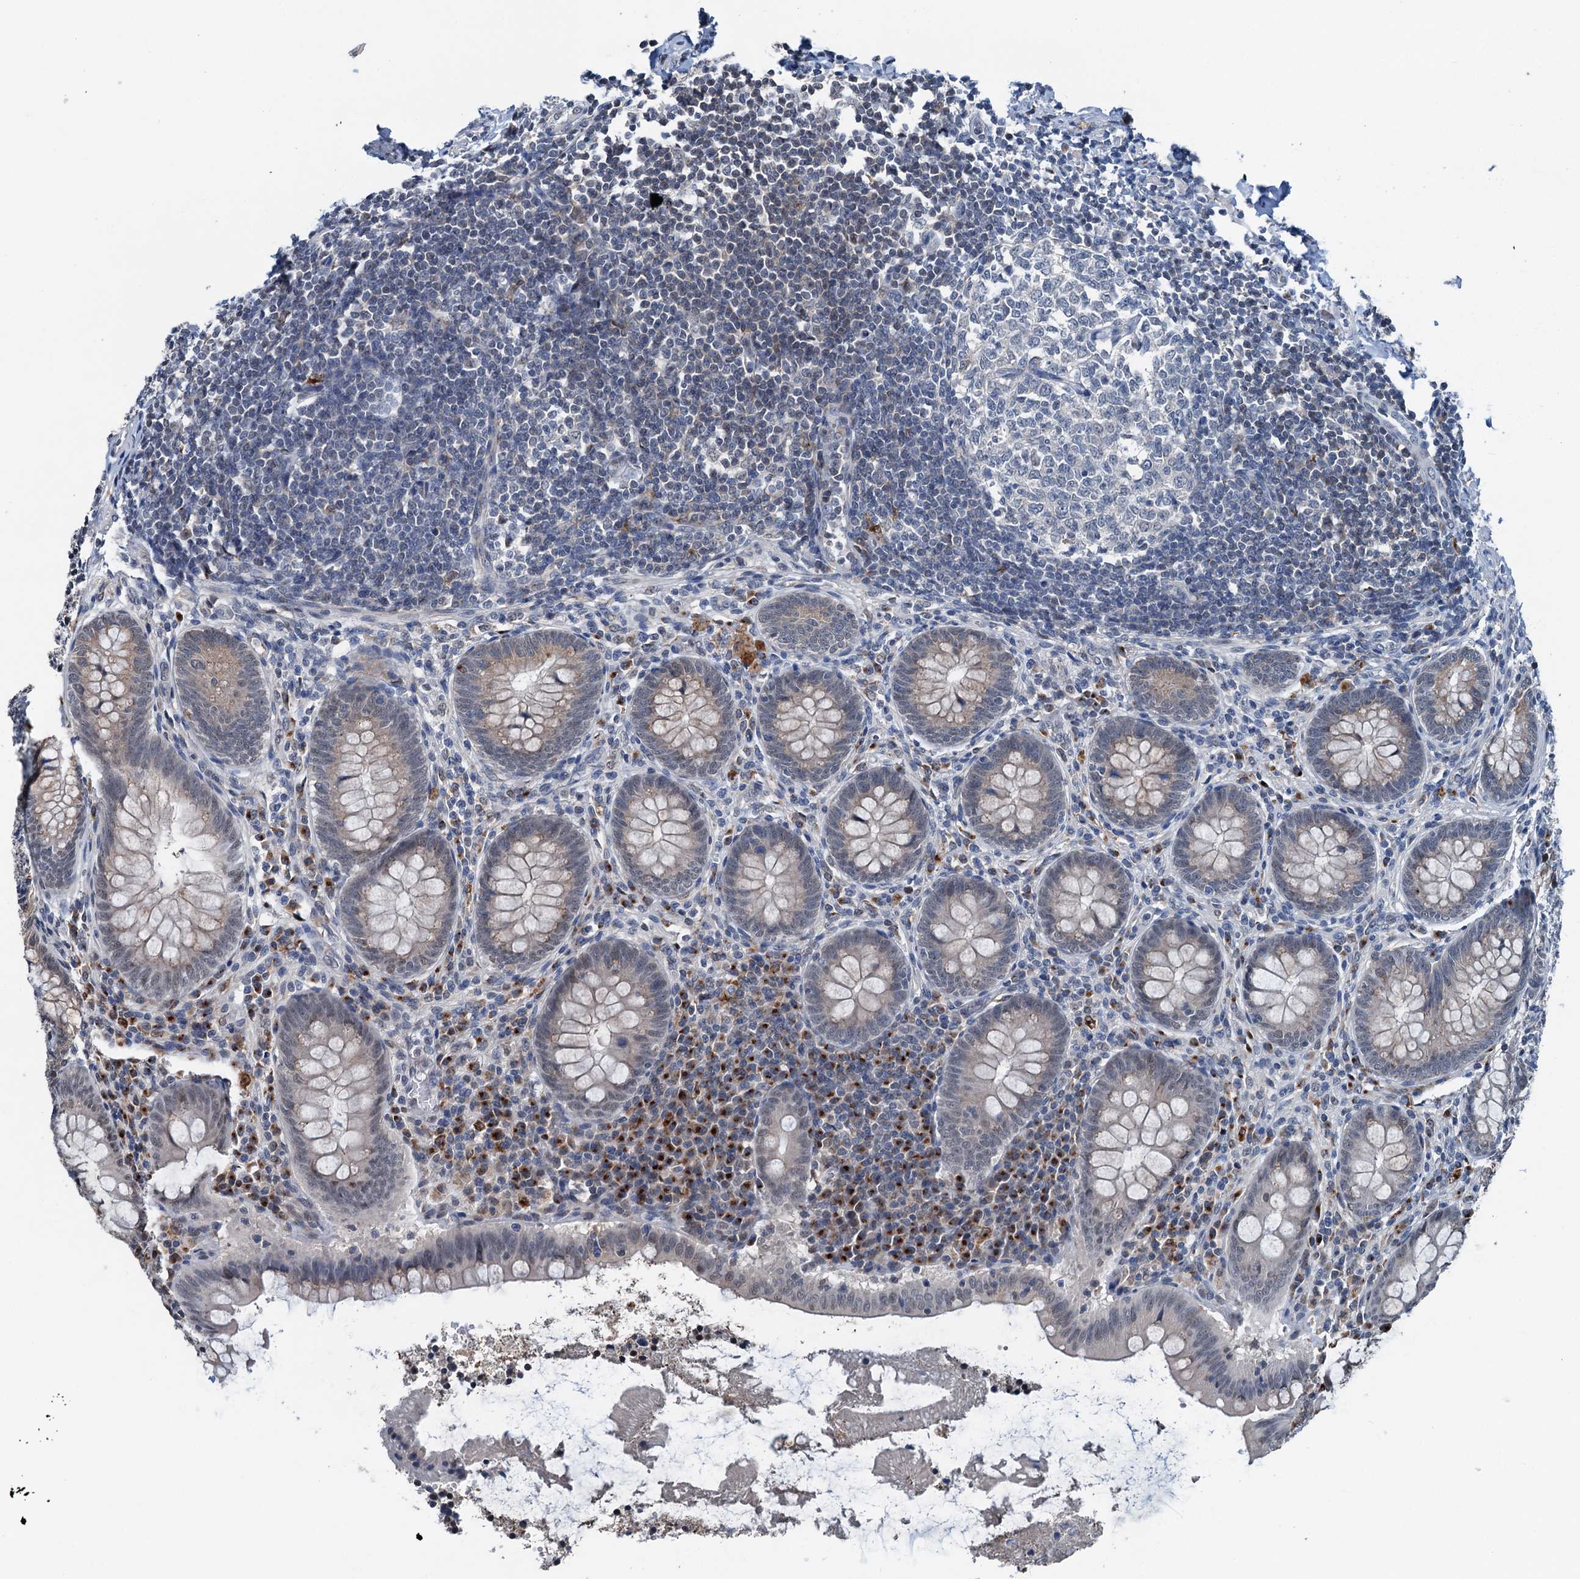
{"staining": {"intensity": "weak", "quantity": "<25%", "location": "cytoplasmic/membranous"}, "tissue": "appendix", "cell_type": "Glandular cells", "image_type": "normal", "snomed": [{"axis": "morphology", "description": "Normal tissue, NOS"}, {"axis": "topography", "description": "Appendix"}], "caption": "Protein analysis of benign appendix demonstrates no significant expression in glandular cells. Nuclei are stained in blue.", "gene": "SHLD1", "patient": {"sex": "female", "age": 33}}